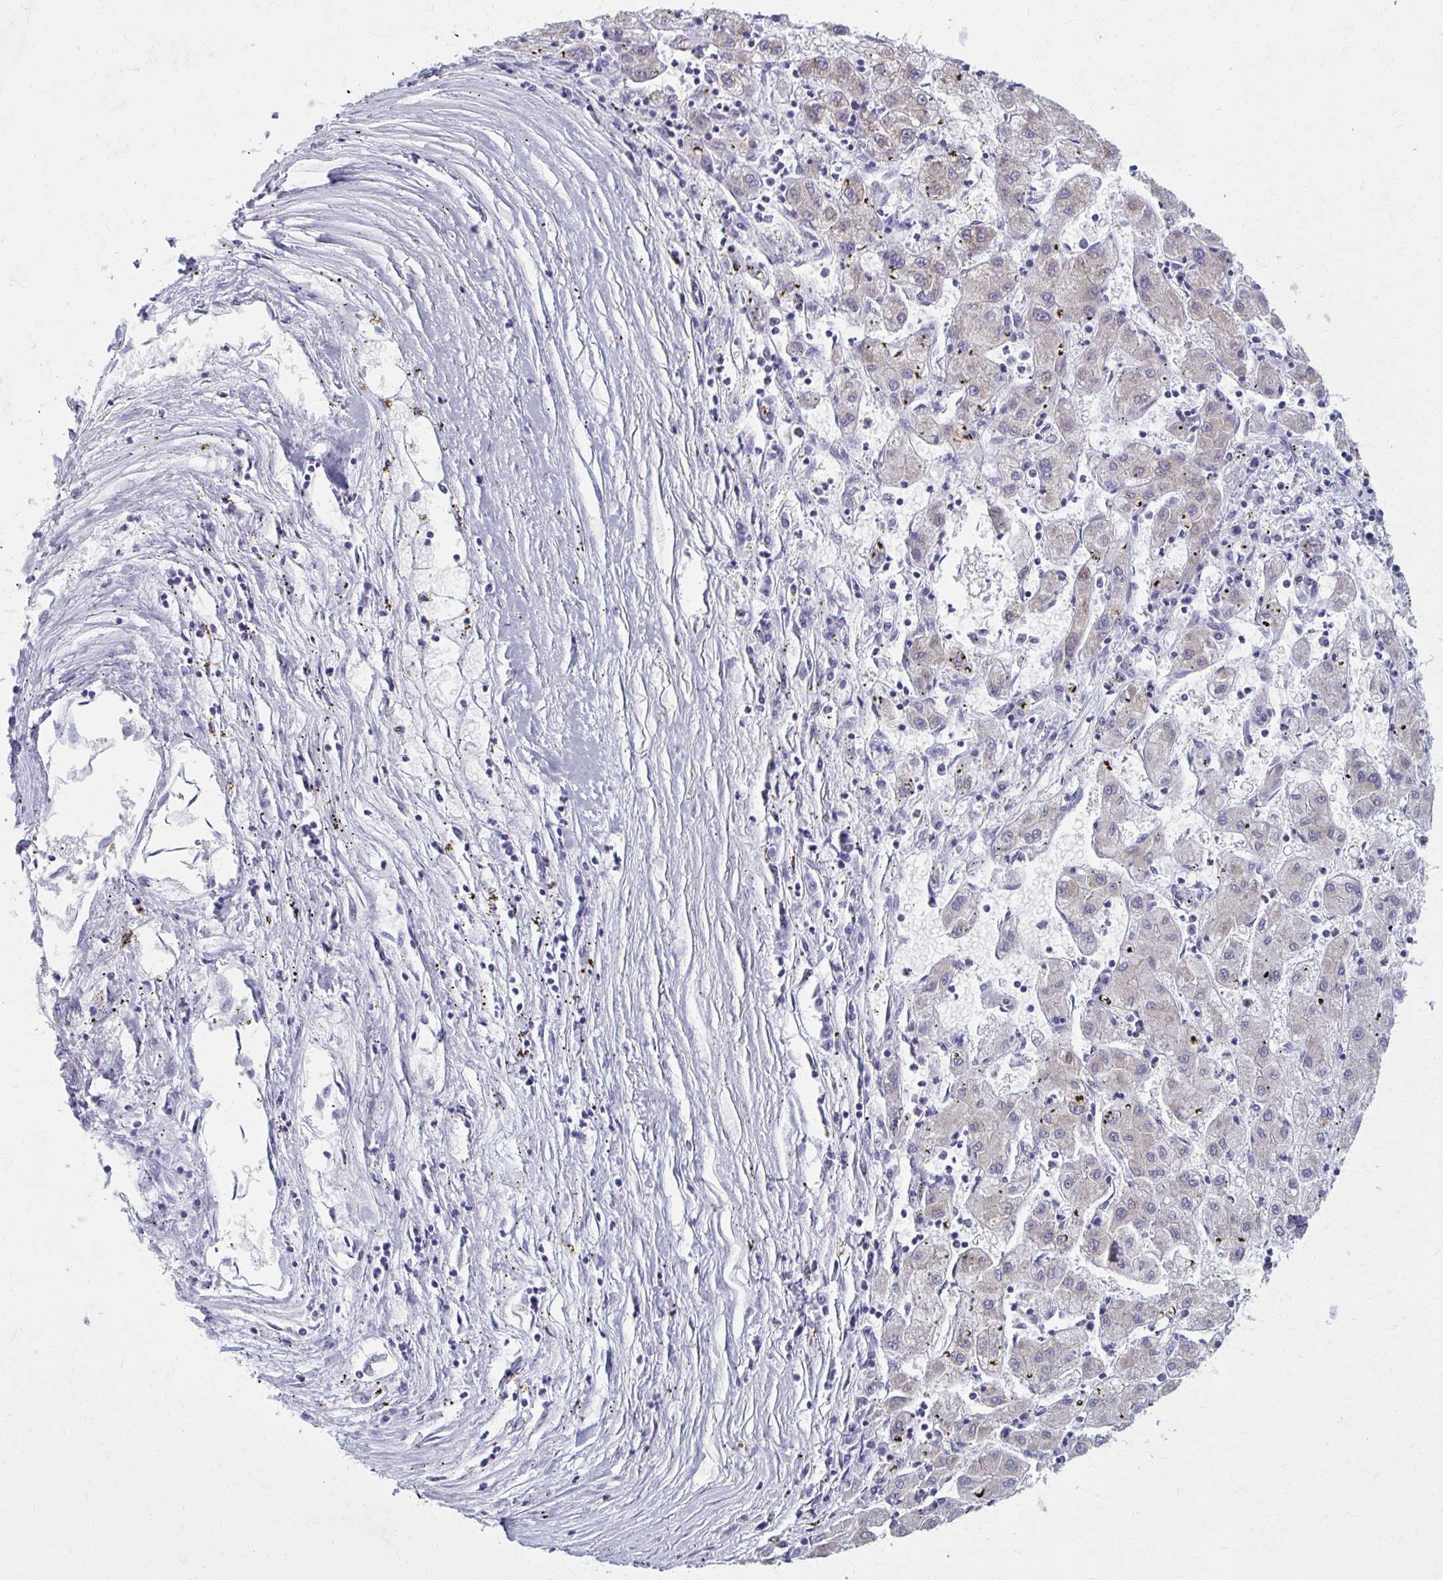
{"staining": {"intensity": "negative", "quantity": "none", "location": "none"}, "tissue": "liver cancer", "cell_type": "Tumor cells", "image_type": "cancer", "snomed": [{"axis": "morphology", "description": "Carcinoma, Hepatocellular, NOS"}, {"axis": "topography", "description": "Liver"}], "caption": "IHC micrograph of human hepatocellular carcinoma (liver) stained for a protein (brown), which exhibits no positivity in tumor cells.", "gene": "CARD9", "patient": {"sex": "male", "age": 72}}